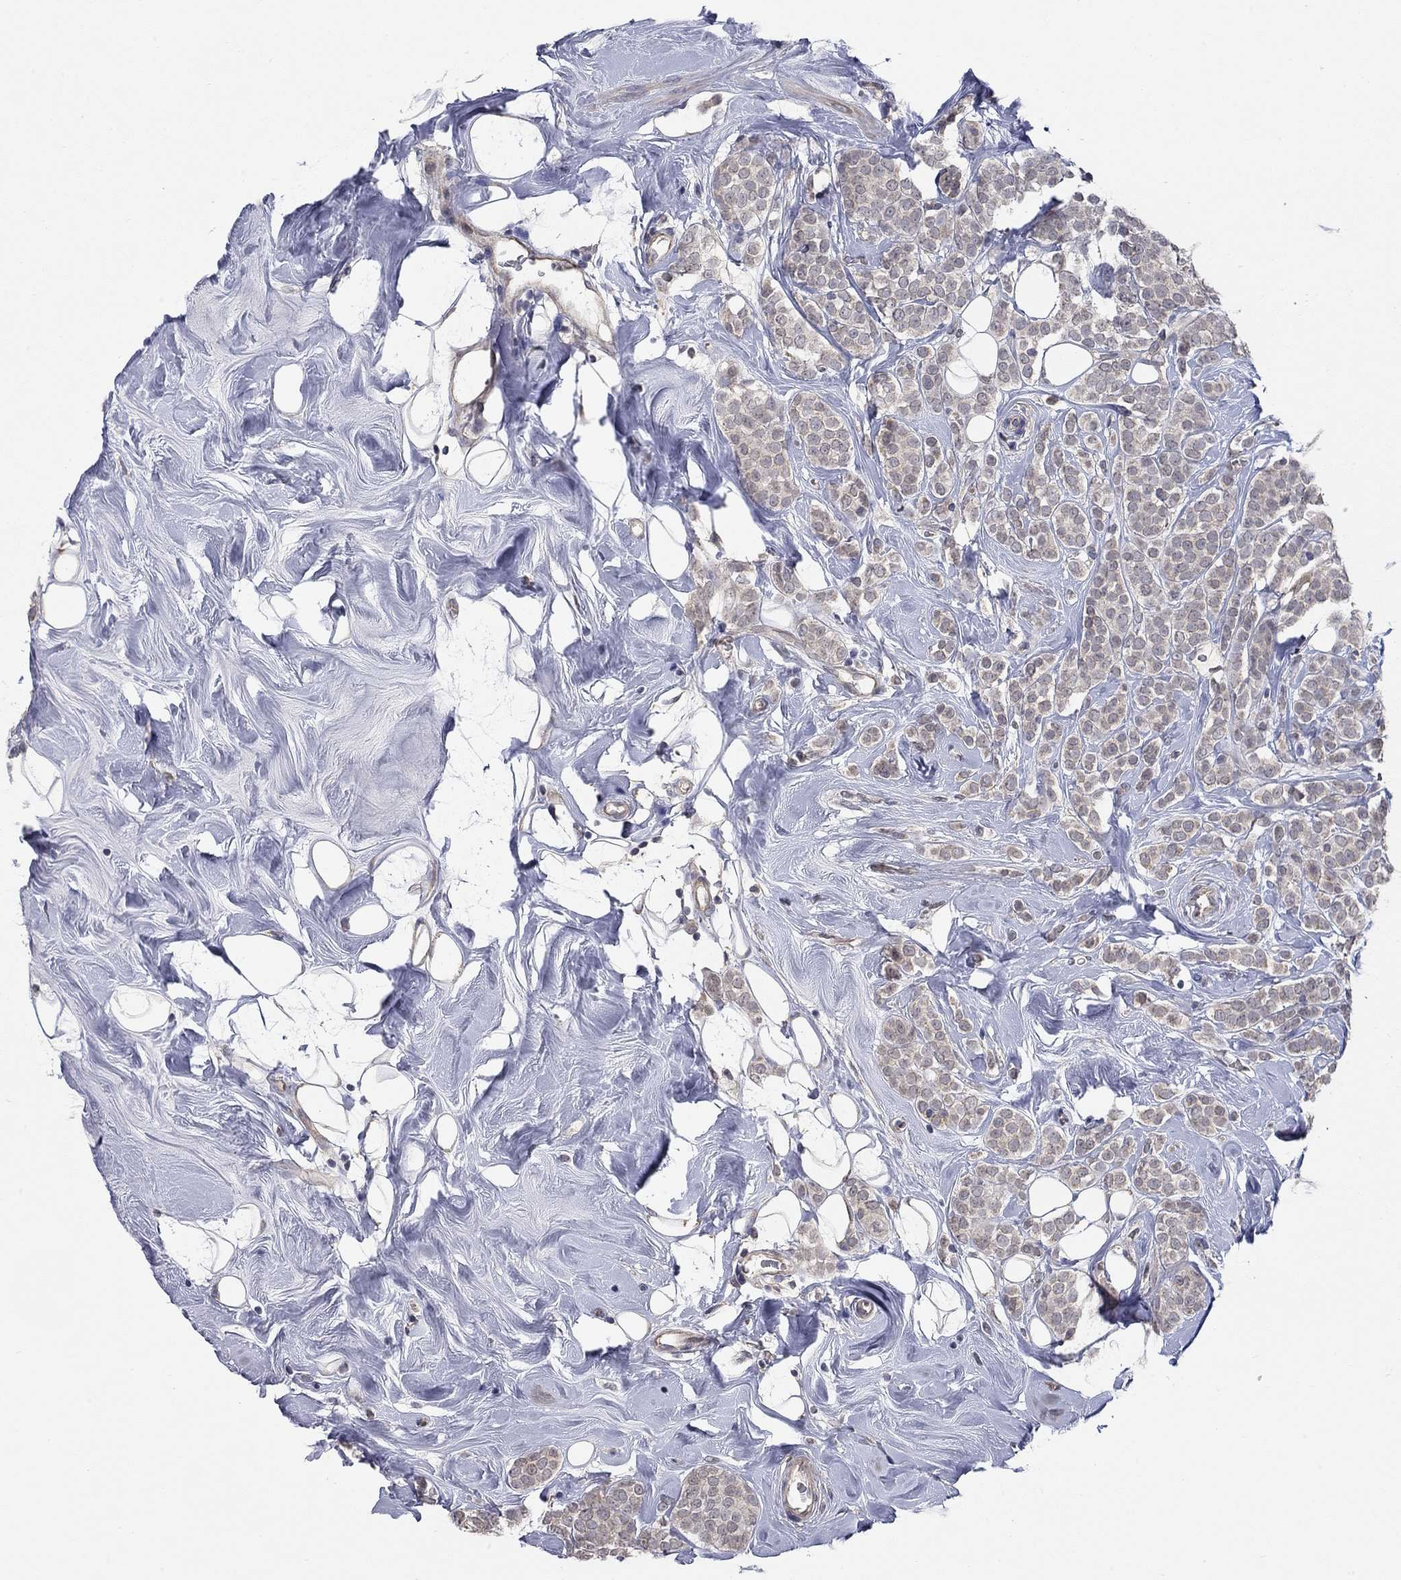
{"staining": {"intensity": "weak", "quantity": "25%-75%", "location": "cytoplasmic/membranous"}, "tissue": "breast cancer", "cell_type": "Tumor cells", "image_type": "cancer", "snomed": [{"axis": "morphology", "description": "Lobular carcinoma"}, {"axis": "topography", "description": "Breast"}], "caption": "Human breast cancer stained with a protein marker exhibits weak staining in tumor cells.", "gene": "WASF3", "patient": {"sex": "female", "age": 49}}